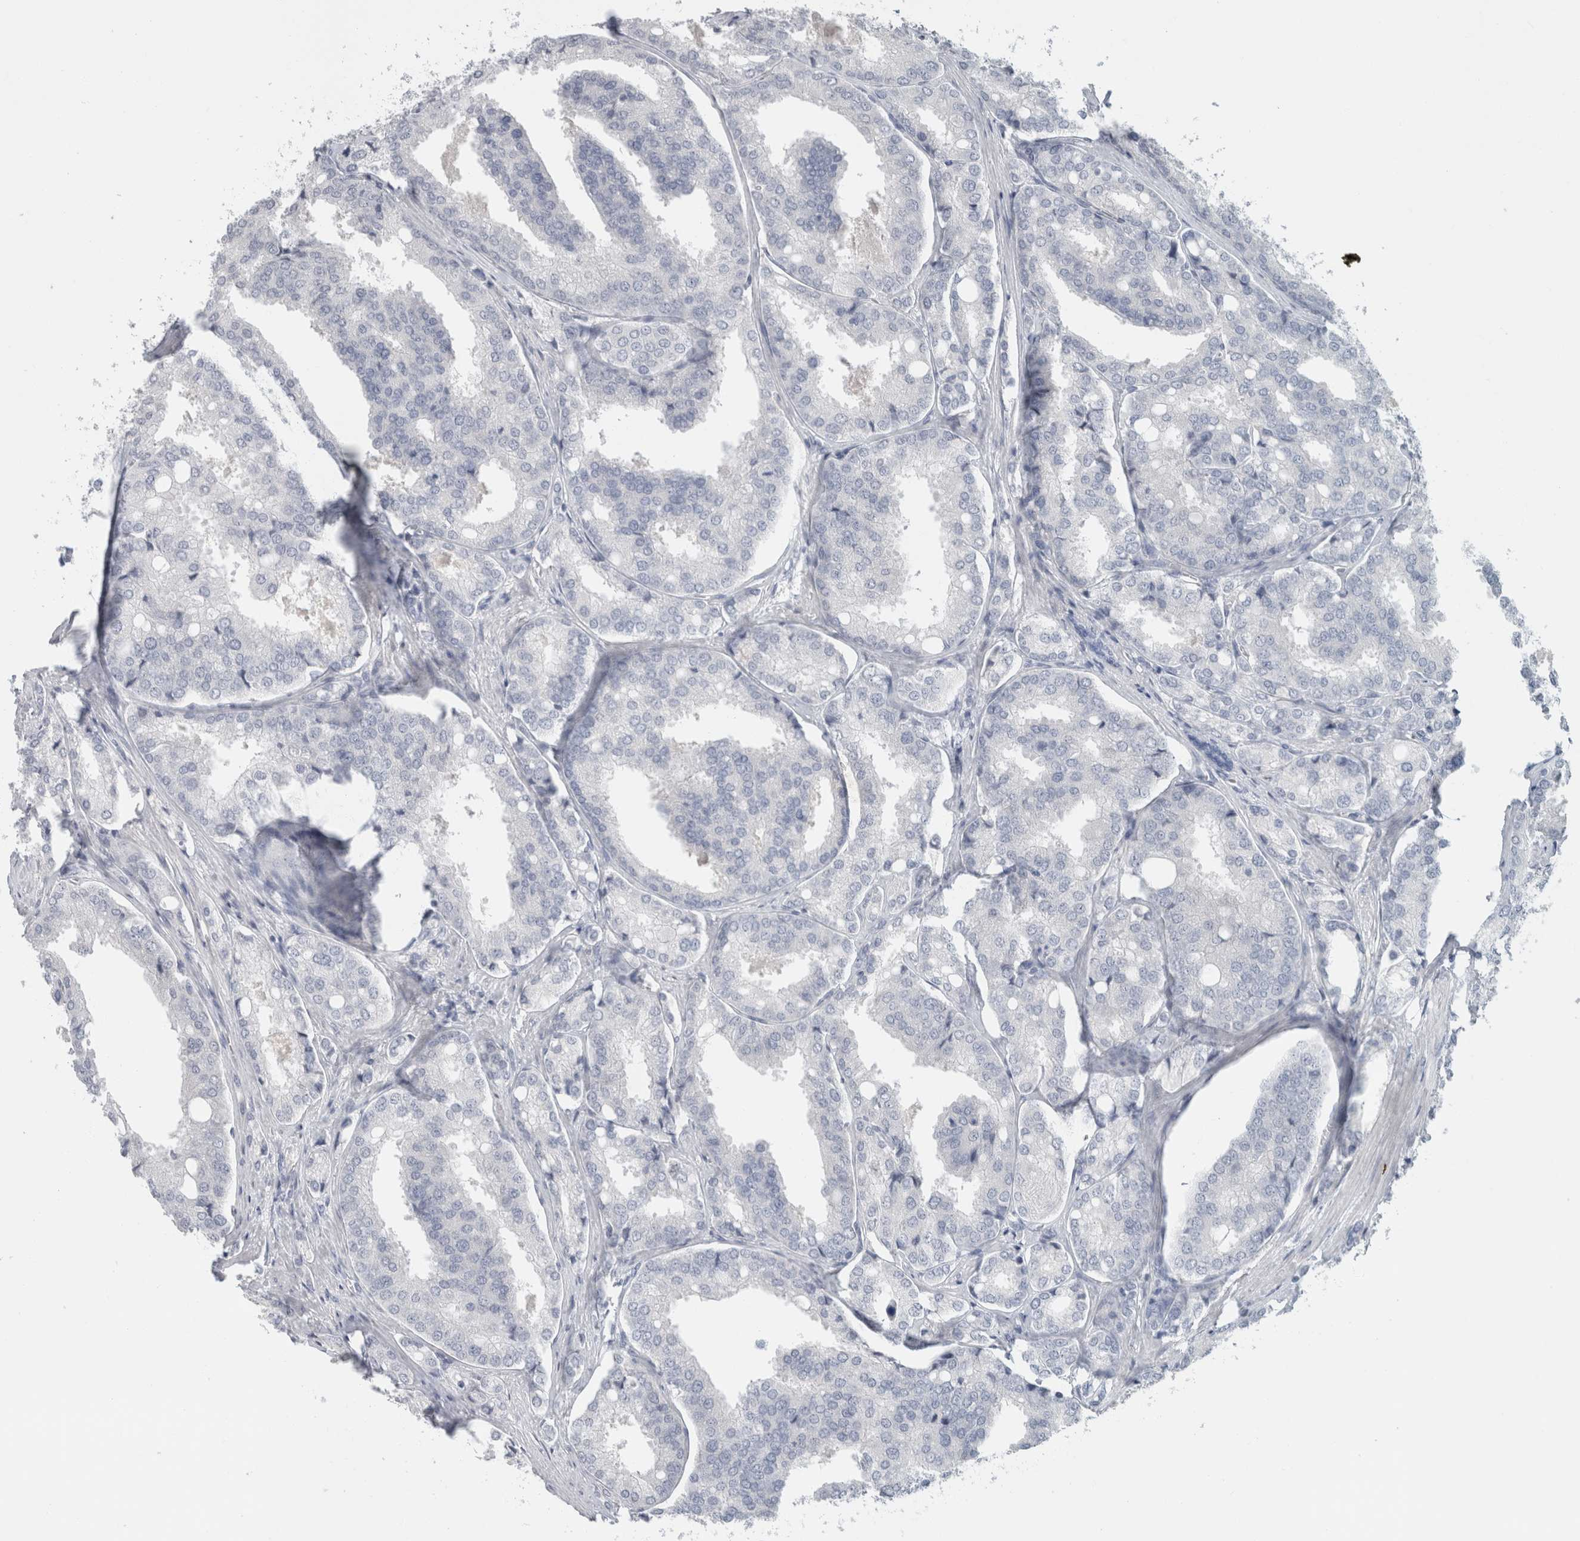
{"staining": {"intensity": "negative", "quantity": "none", "location": "none"}, "tissue": "prostate cancer", "cell_type": "Tumor cells", "image_type": "cancer", "snomed": [{"axis": "morphology", "description": "Adenocarcinoma, High grade"}, {"axis": "topography", "description": "Prostate"}], "caption": "Immunohistochemistry of adenocarcinoma (high-grade) (prostate) exhibits no positivity in tumor cells.", "gene": "FMR1NB", "patient": {"sex": "male", "age": 50}}